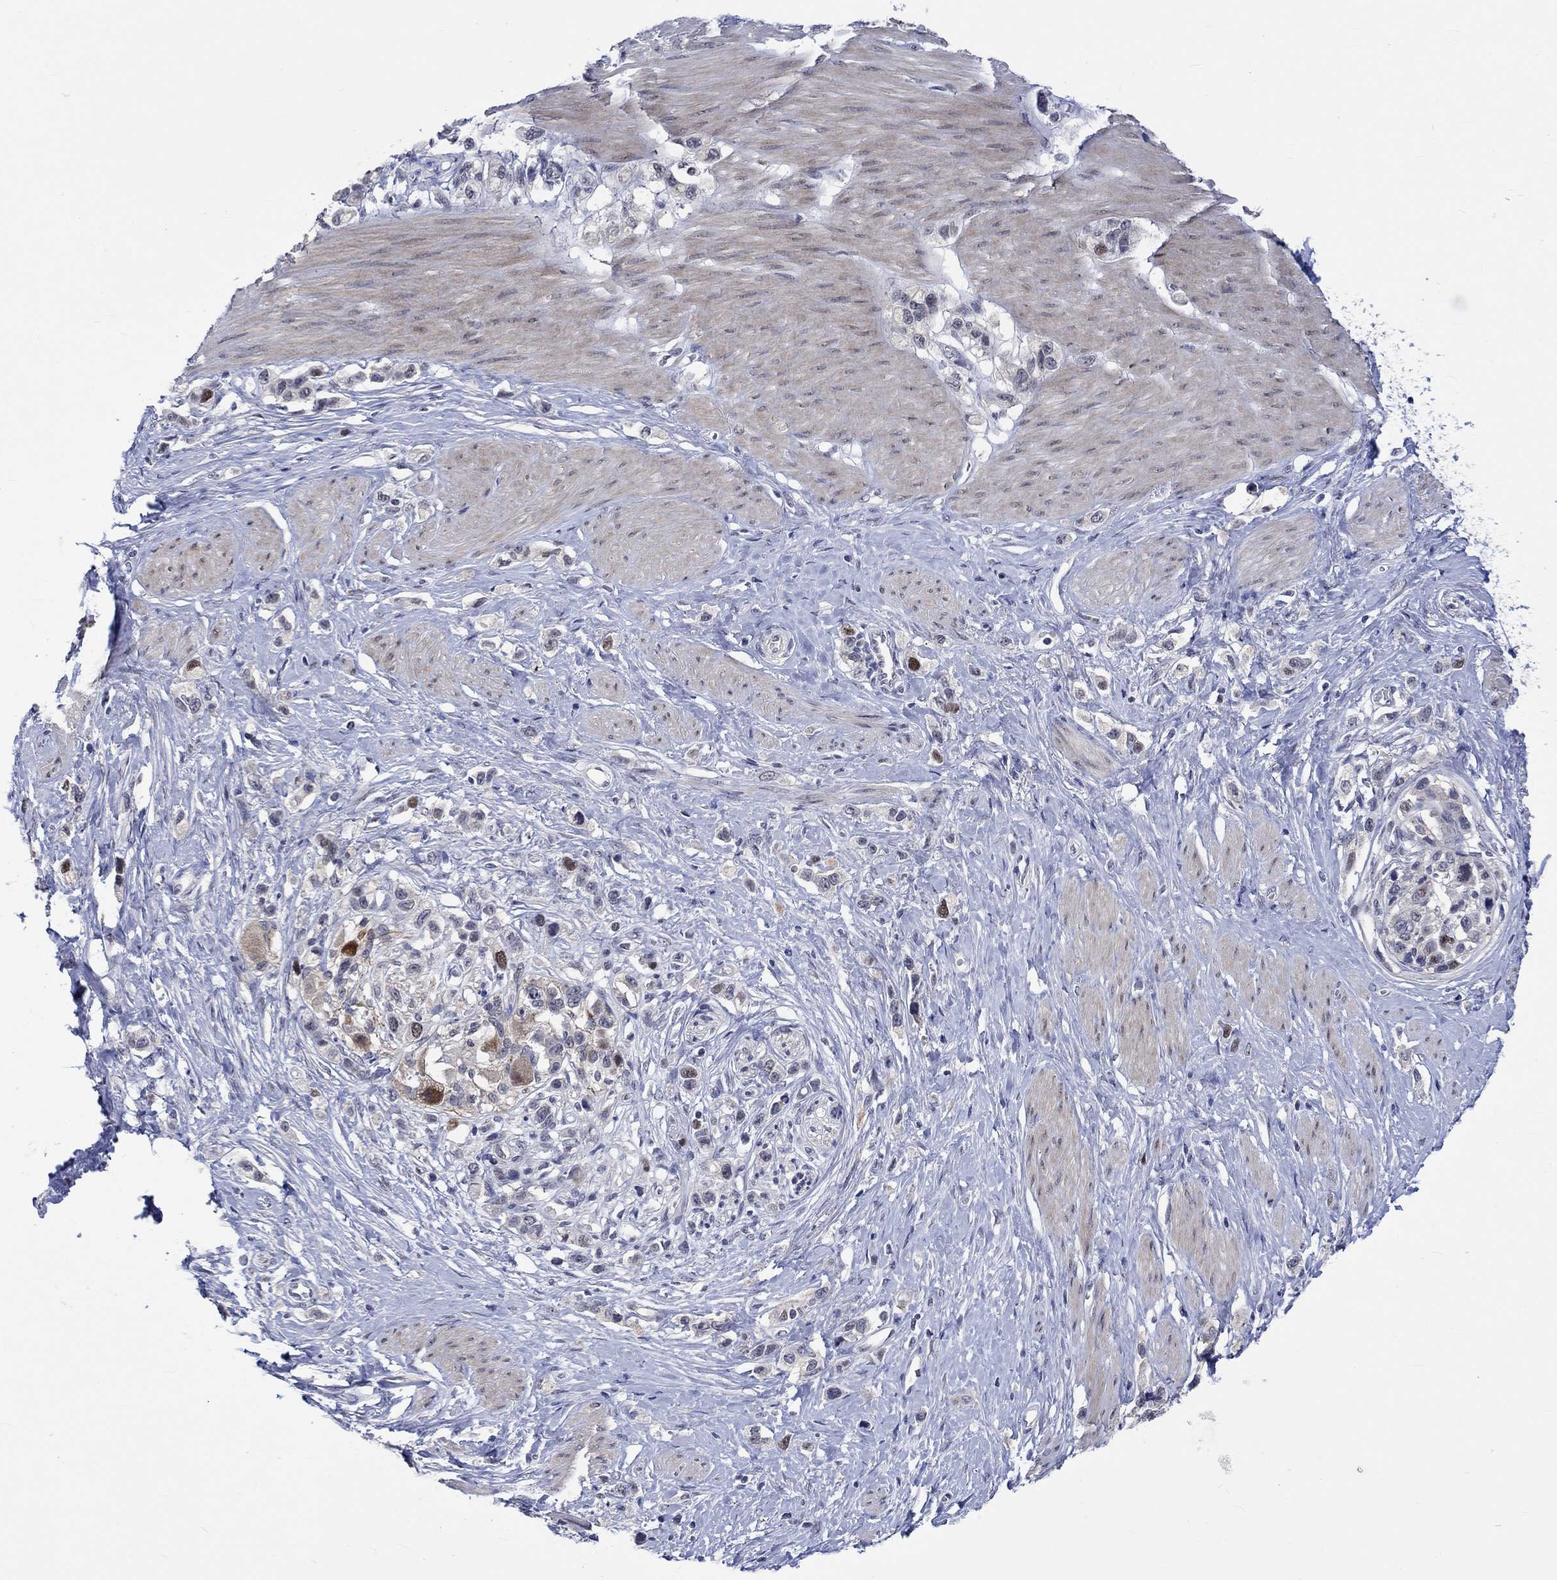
{"staining": {"intensity": "moderate", "quantity": "<25%", "location": "nuclear"}, "tissue": "stomach cancer", "cell_type": "Tumor cells", "image_type": "cancer", "snomed": [{"axis": "morphology", "description": "Normal tissue, NOS"}, {"axis": "morphology", "description": "Adenocarcinoma, NOS"}, {"axis": "morphology", "description": "Adenocarcinoma, High grade"}, {"axis": "topography", "description": "Stomach, upper"}, {"axis": "topography", "description": "Stomach"}], "caption": "An image showing moderate nuclear staining in about <25% of tumor cells in stomach cancer, as visualized by brown immunohistochemical staining.", "gene": "E2F8", "patient": {"sex": "female", "age": 65}}